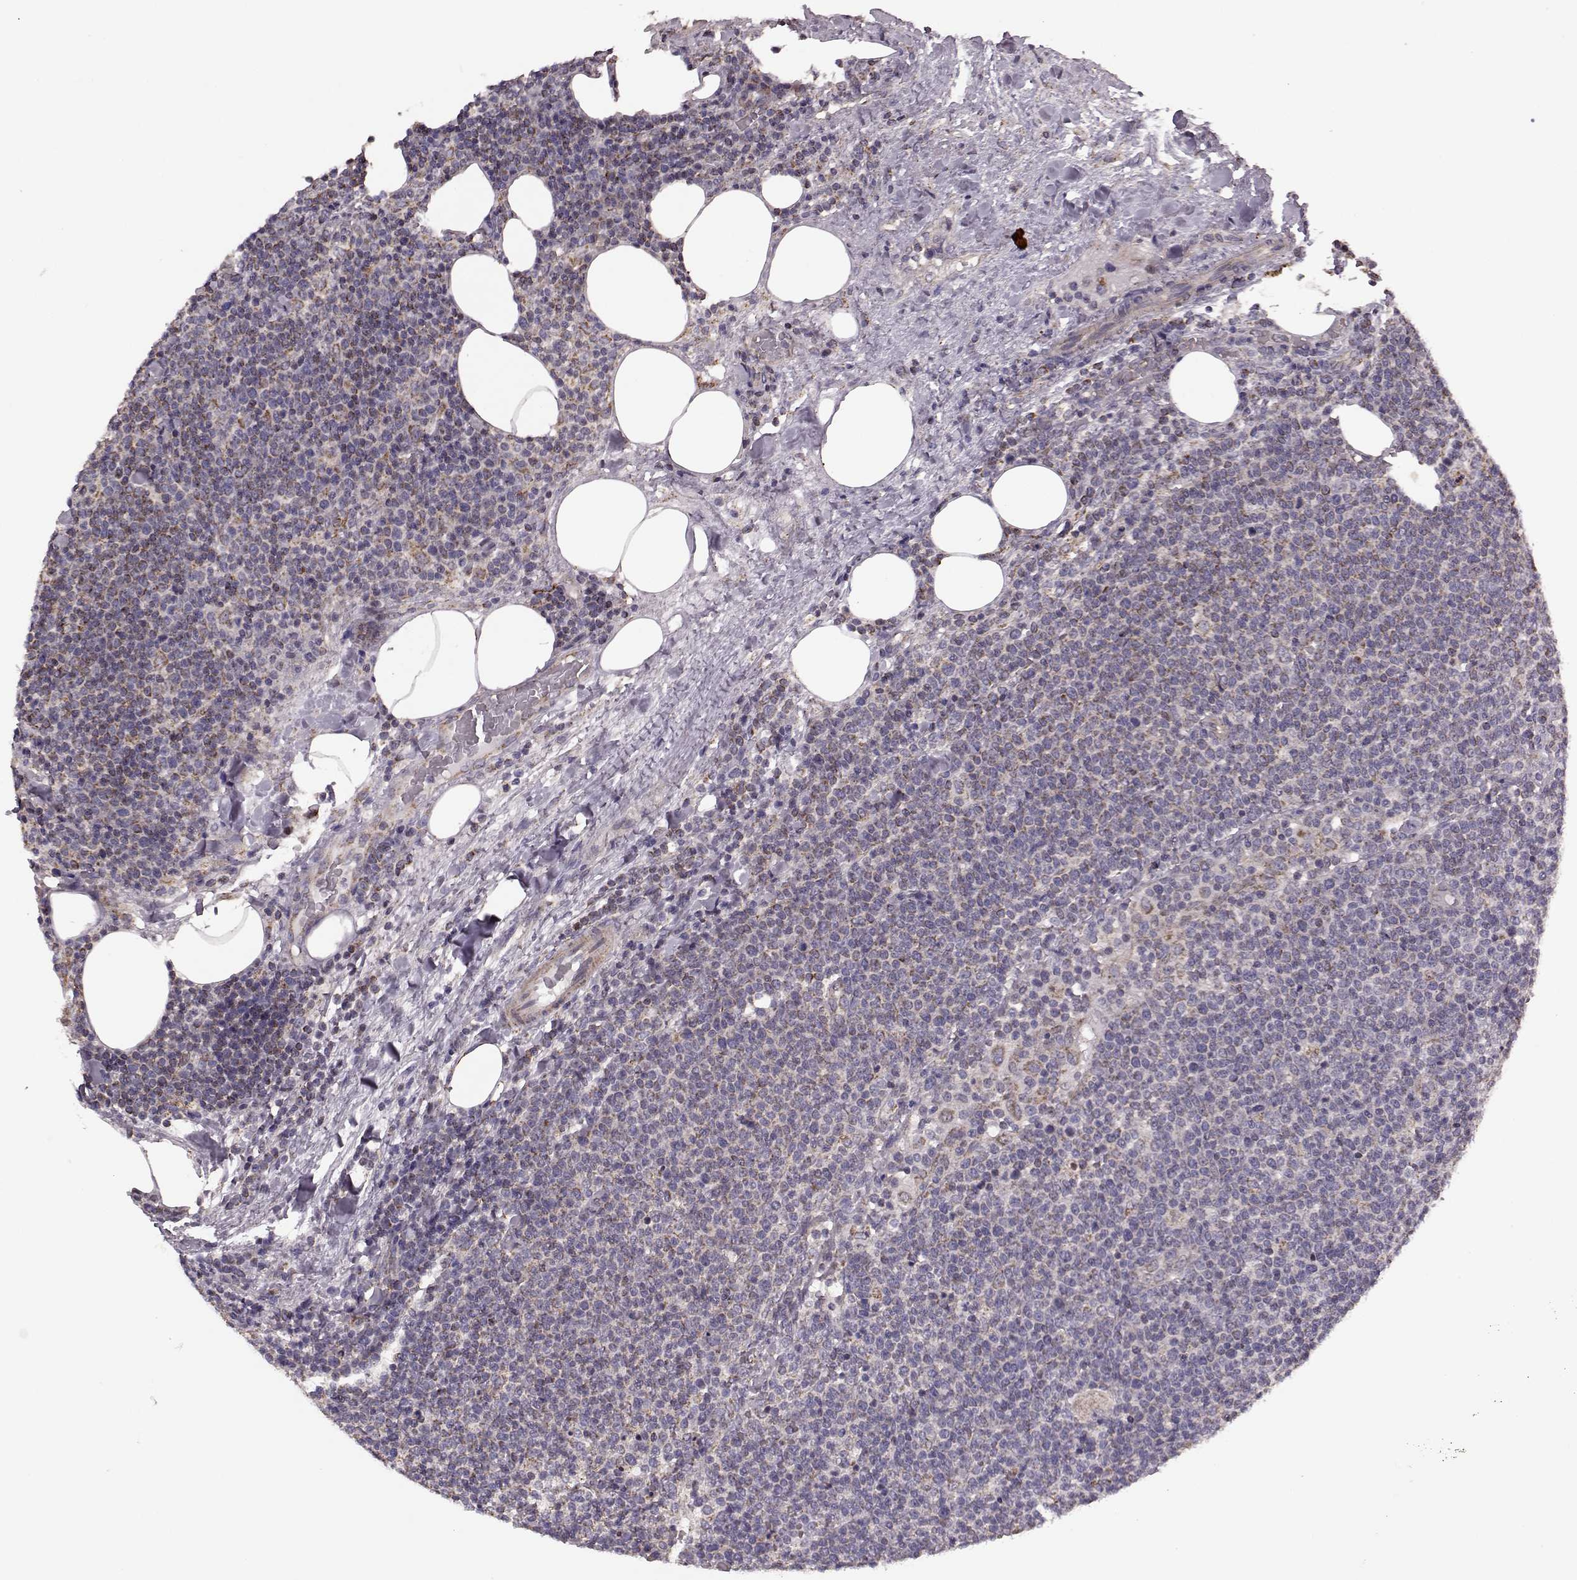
{"staining": {"intensity": "weak", "quantity": "<25%", "location": "cytoplasmic/membranous"}, "tissue": "lymphoma", "cell_type": "Tumor cells", "image_type": "cancer", "snomed": [{"axis": "morphology", "description": "Malignant lymphoma, non-Hodgkin's type, High grade"}, {"axis": "topography", "description": "Lymph node"}], "caption": "Tumor cells are negative for brown protein staining in malignant lymphoma, non-Hodgkin's type (high-grade).", "gene": "PUDP", "patient": {"sex": "male", "age": 61}}